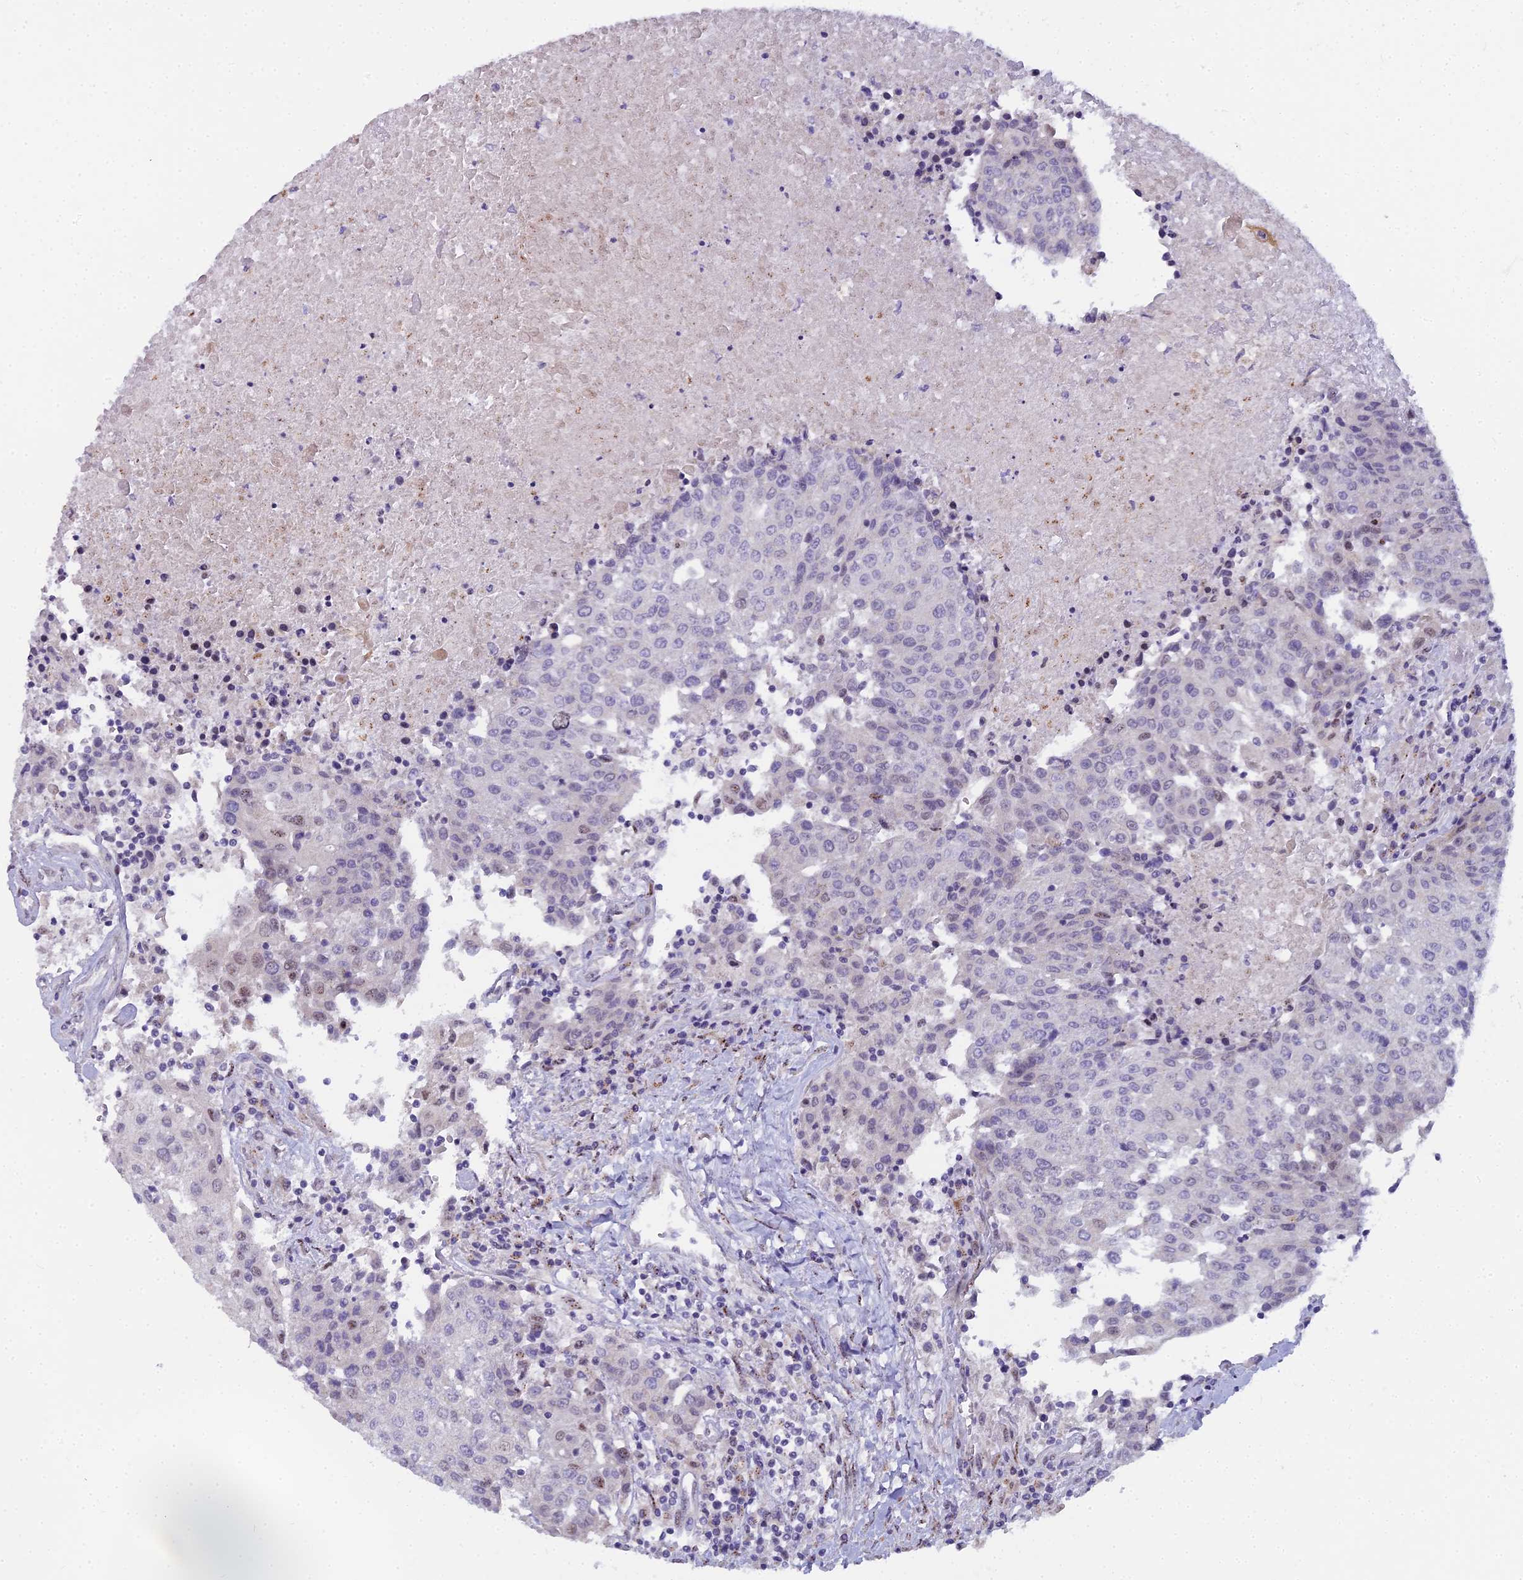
{"staining": {"intensity": "weak", "quantity": "<25%", "location": "nuclear"}, "tissue": "urothelial cancer", "cell_type": "Tumor cells", "image_type": "cancer", "snomed": [{"axis": "morphology", "description": "Urothelial carcinoma, High grade"}, {"axis": "topography", "description": "Urinary bladder"}], "caption": "An image of human urothelial cancer is negative for staining in tumor cells.", "gene": "WDPCP", "patient": {"sex": "female", "age": 85}}